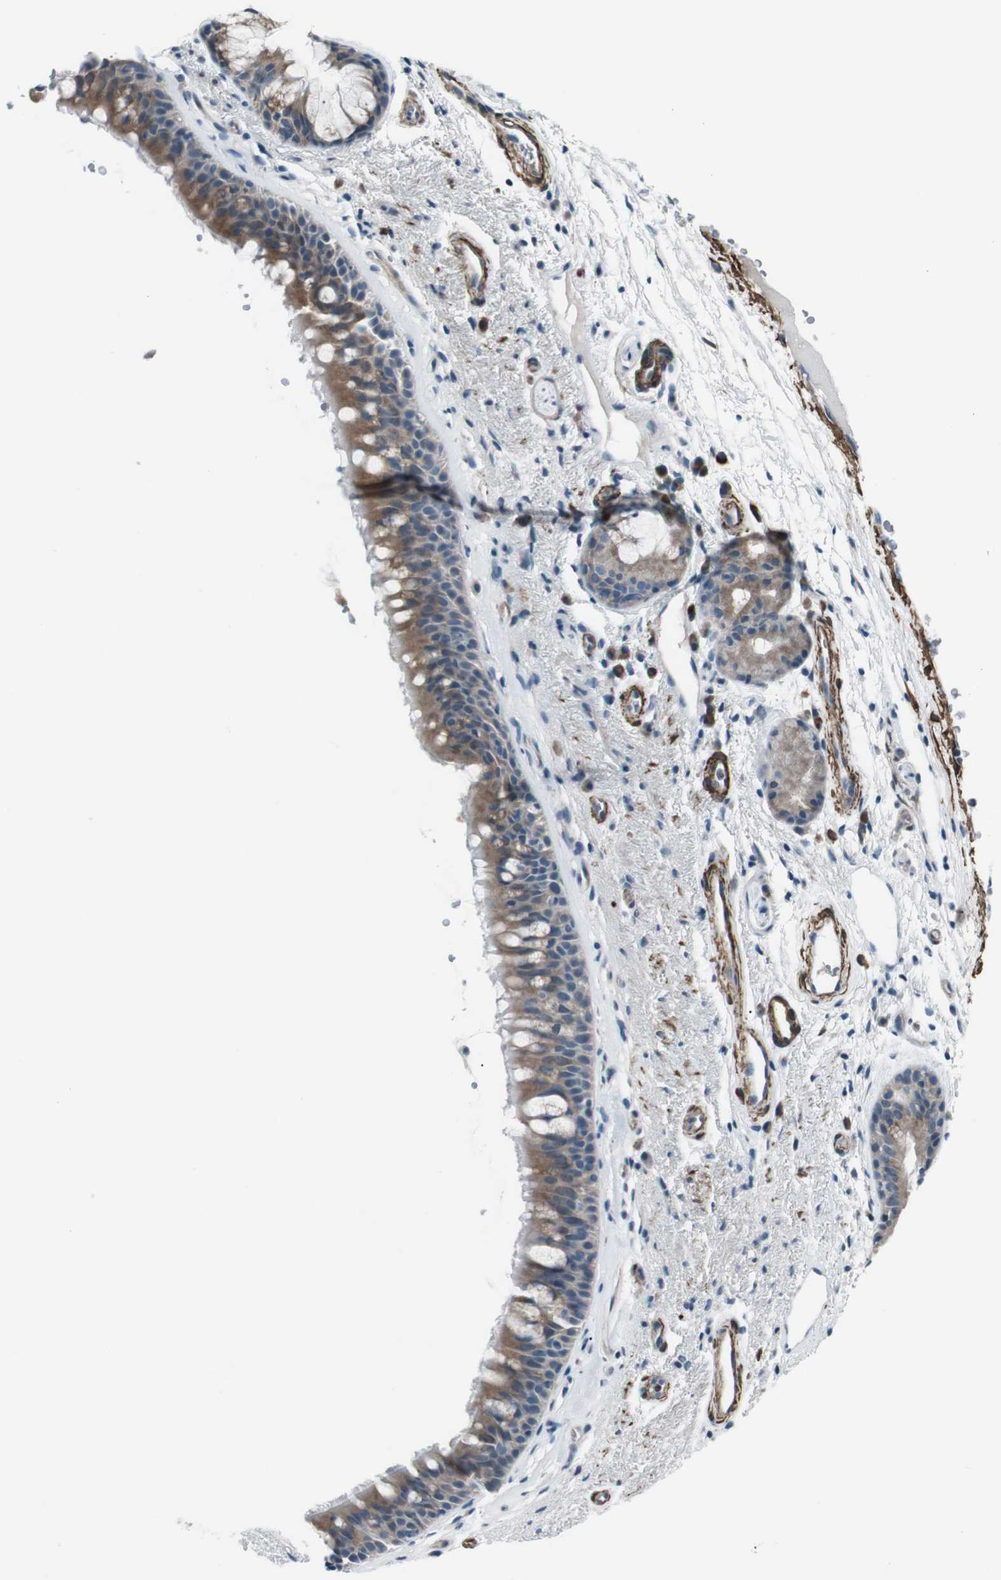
{"staining": {"intensity": "moderate", "quantity": ">75%", "location": "cytoplasmic/membranous"}, "tissue": "bronchus", "cell_type": "Respiratory epithelial cells", "image_type": "normal", "snomed": [{"axis": "morphology", "description": "Normal tissue, NOS"}, {"axis": "topography", "description": "Bronchus"}], "caption": "High-power microscopy captured an IHC photomicrograph of normal bronchus, revealing moderate cytoplasmic/membranous staining in approximately >75% of respiratory epithelial cells. The staining was performed using DAB (3,3'-diaminobenzidine), with brown indicating positive protein expression. Nuclei are stained blue with hematoxylin.", "gene": "PDLIM5", "patient": {"sex": "female", "age": 54}}